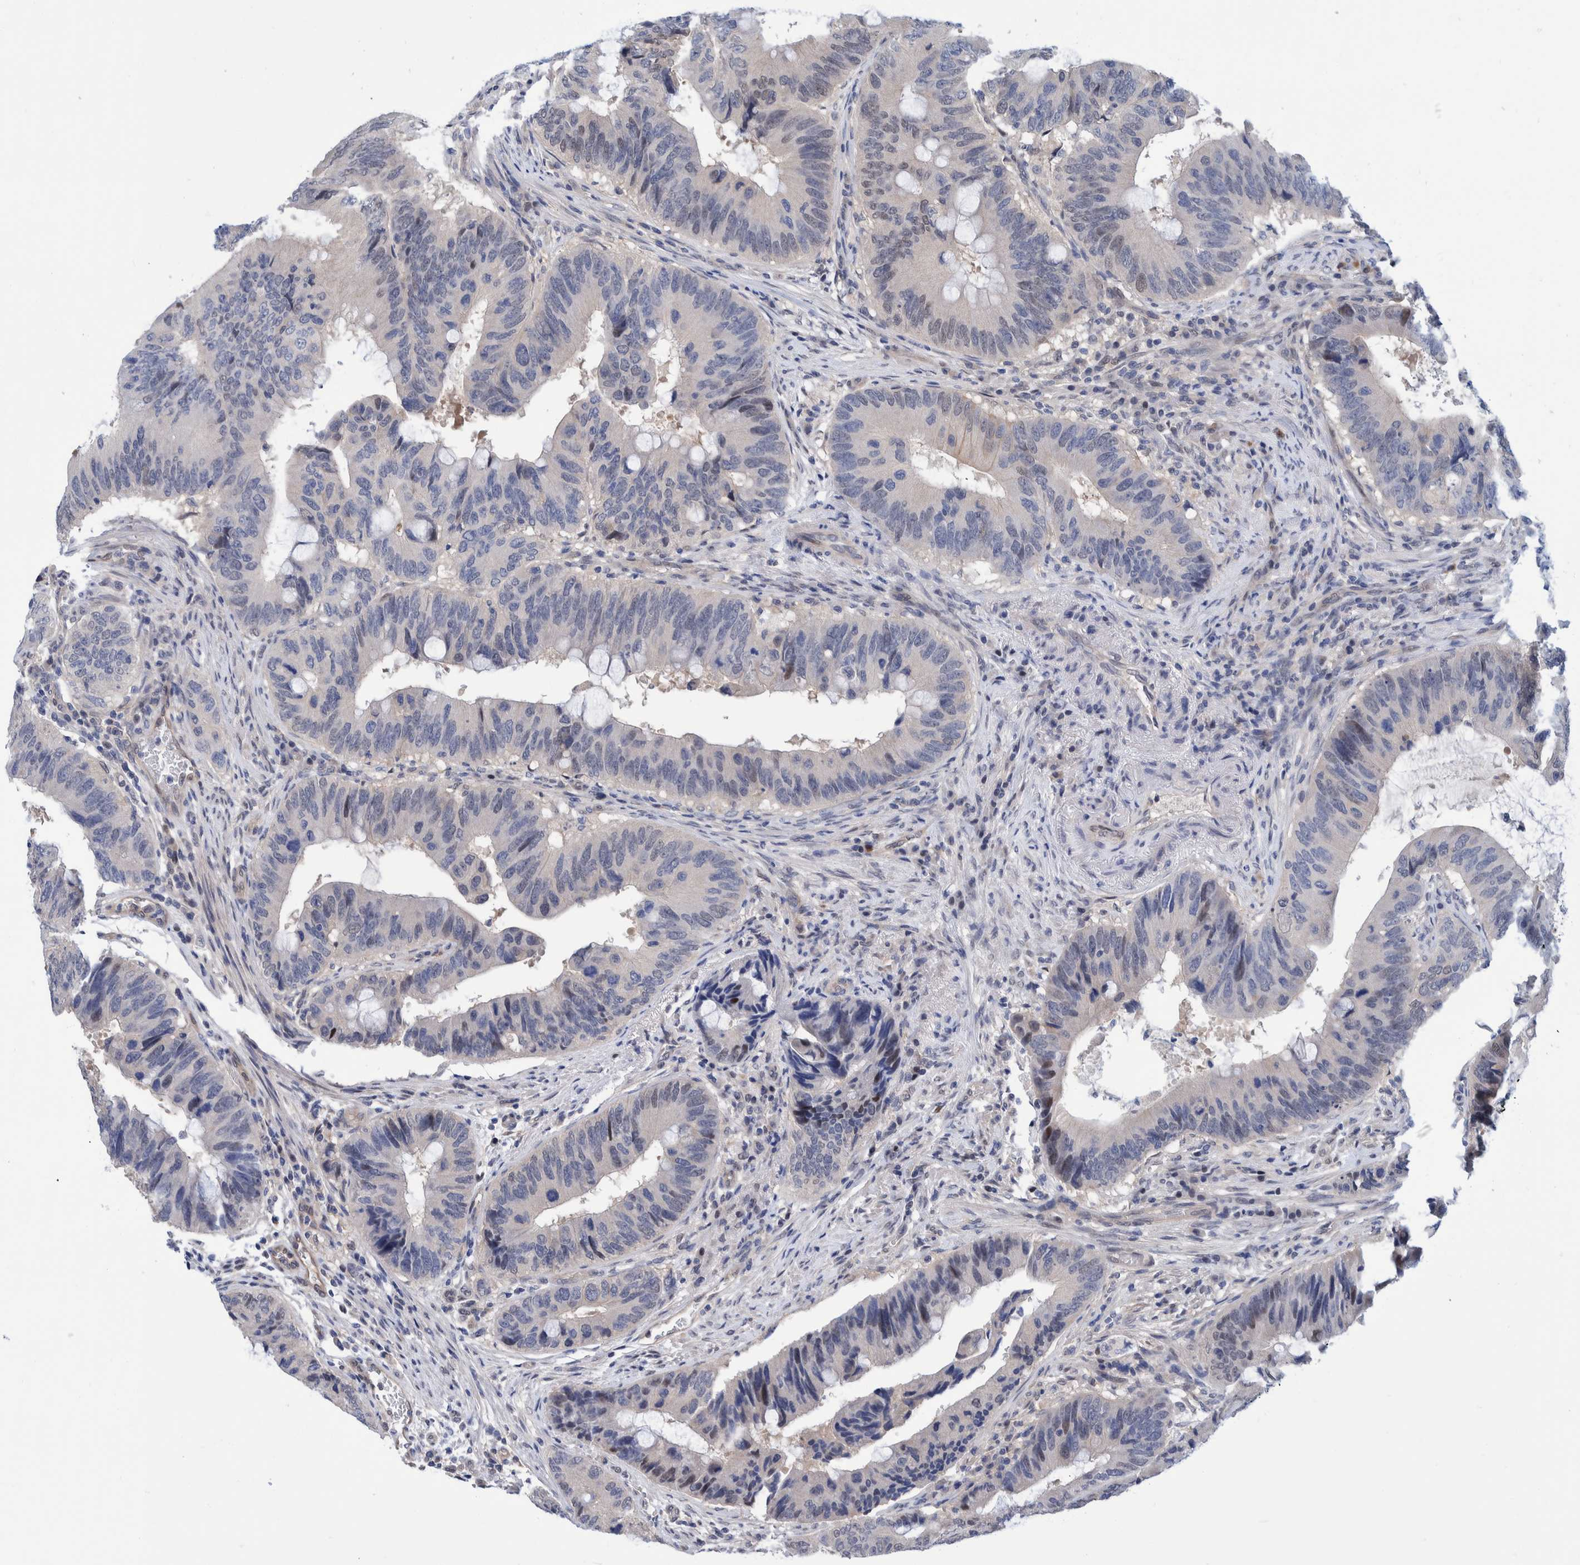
{"staining": {"intensity": "weak", "quantity": "<25%", "location": "nuclear"}, "tissue": "colorectal cancer", "cell_type": "Tumor cells", "image_type": "cancer", "snomed": [{"axis": "morphology", "description": "Adenocarcinoma, NOS"}, {"axis": "topography", "description": "Colon"}], "caption": "The histopathology image reveals no significant staining in tumor cells of colorectal cancer (adenocarcinoma). (DAB IHC with hematoxylin counter stain).", "gene": "PFAS", "patient": {"sex": "male", "age": 71}}